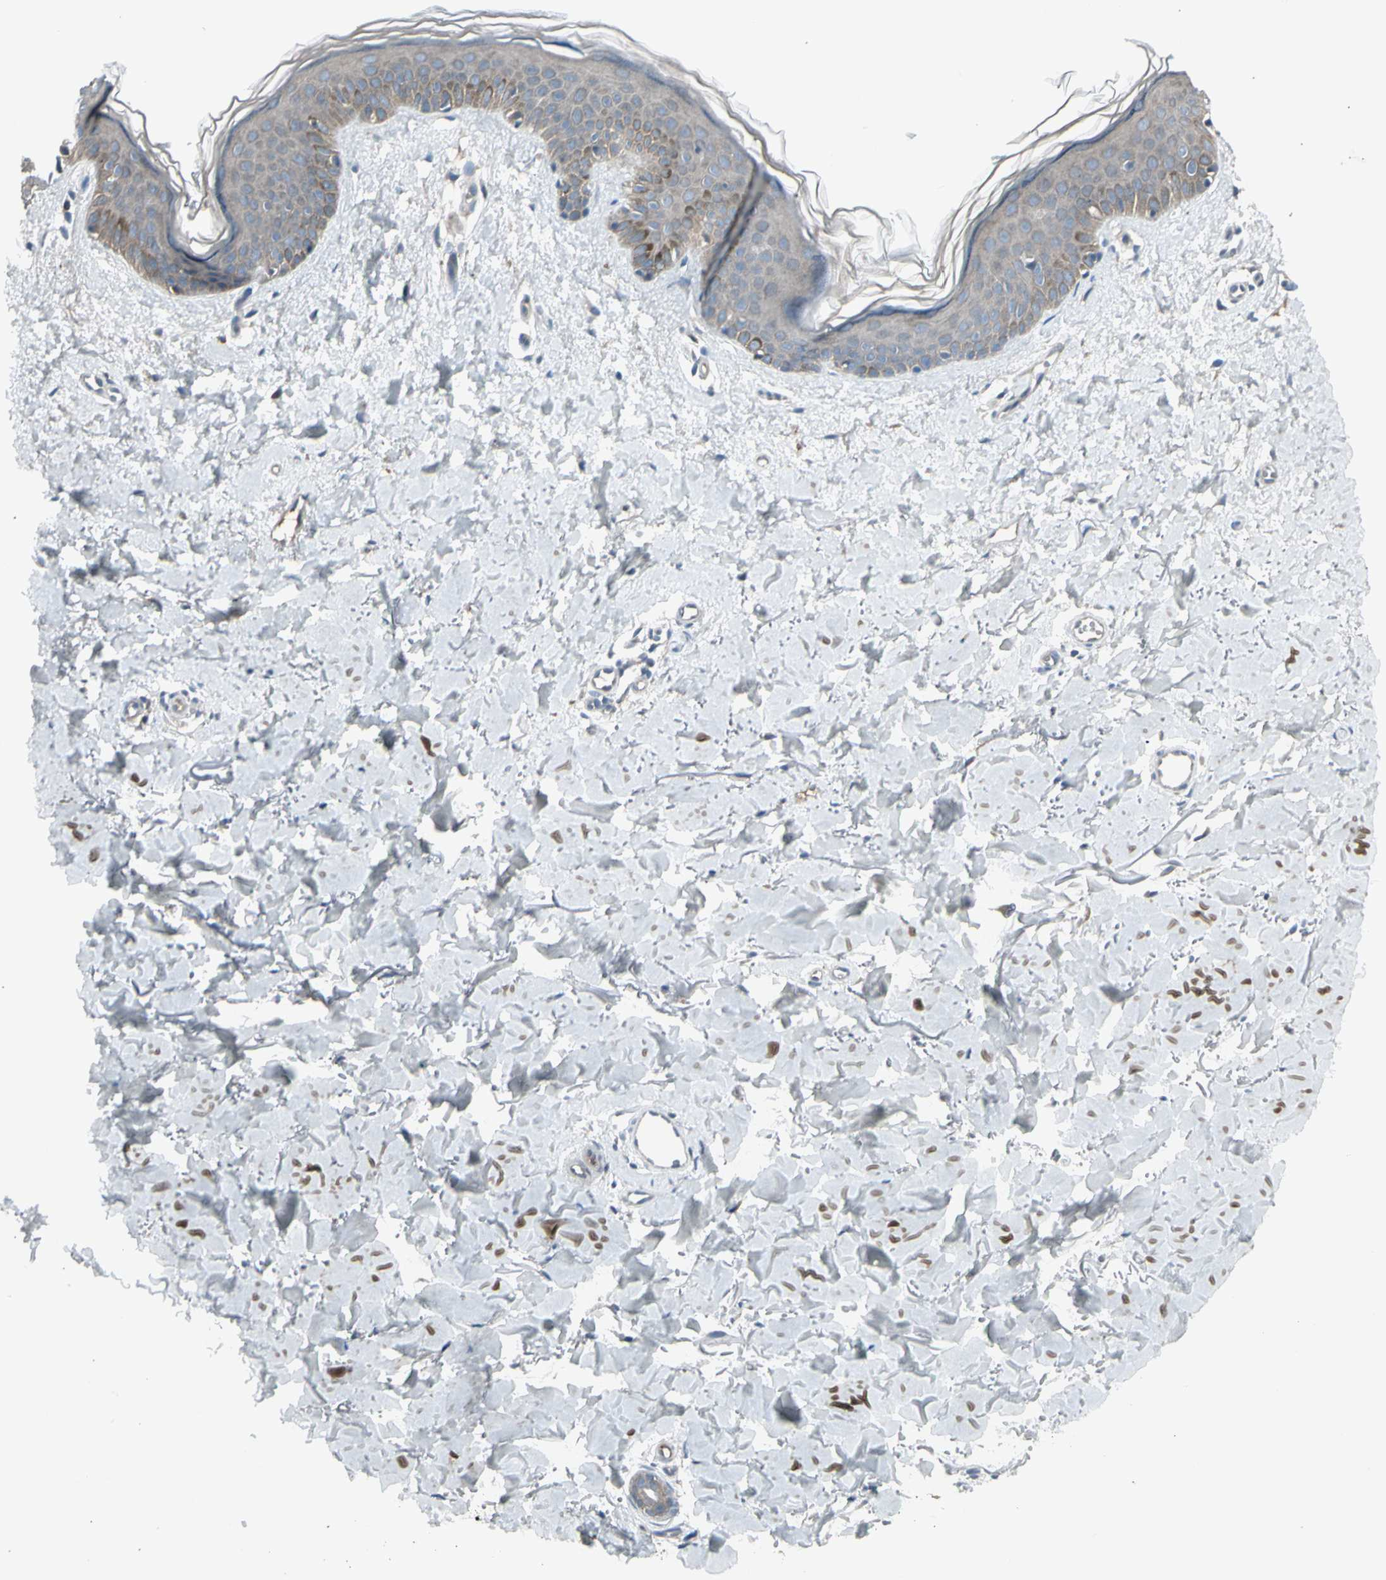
{"staining": {"intensity": "negative", "quantity": "none", "location": "none"}, "tissue": "skin", "cell_type": "Fibroblasts", "image_type": "normal", "snomed": [{"axis": "morphology", "description": "Normal tissue, NOS"}, {"axis": "topography", "description": "Skin"}], "caption": "DAB immunohistochemical staining of benign human skin shows no significant staining in fibroblasts. Nuclei are stained in blue.", "gene": "PANK2", "patient": {"sex": "female", "age": 56}}